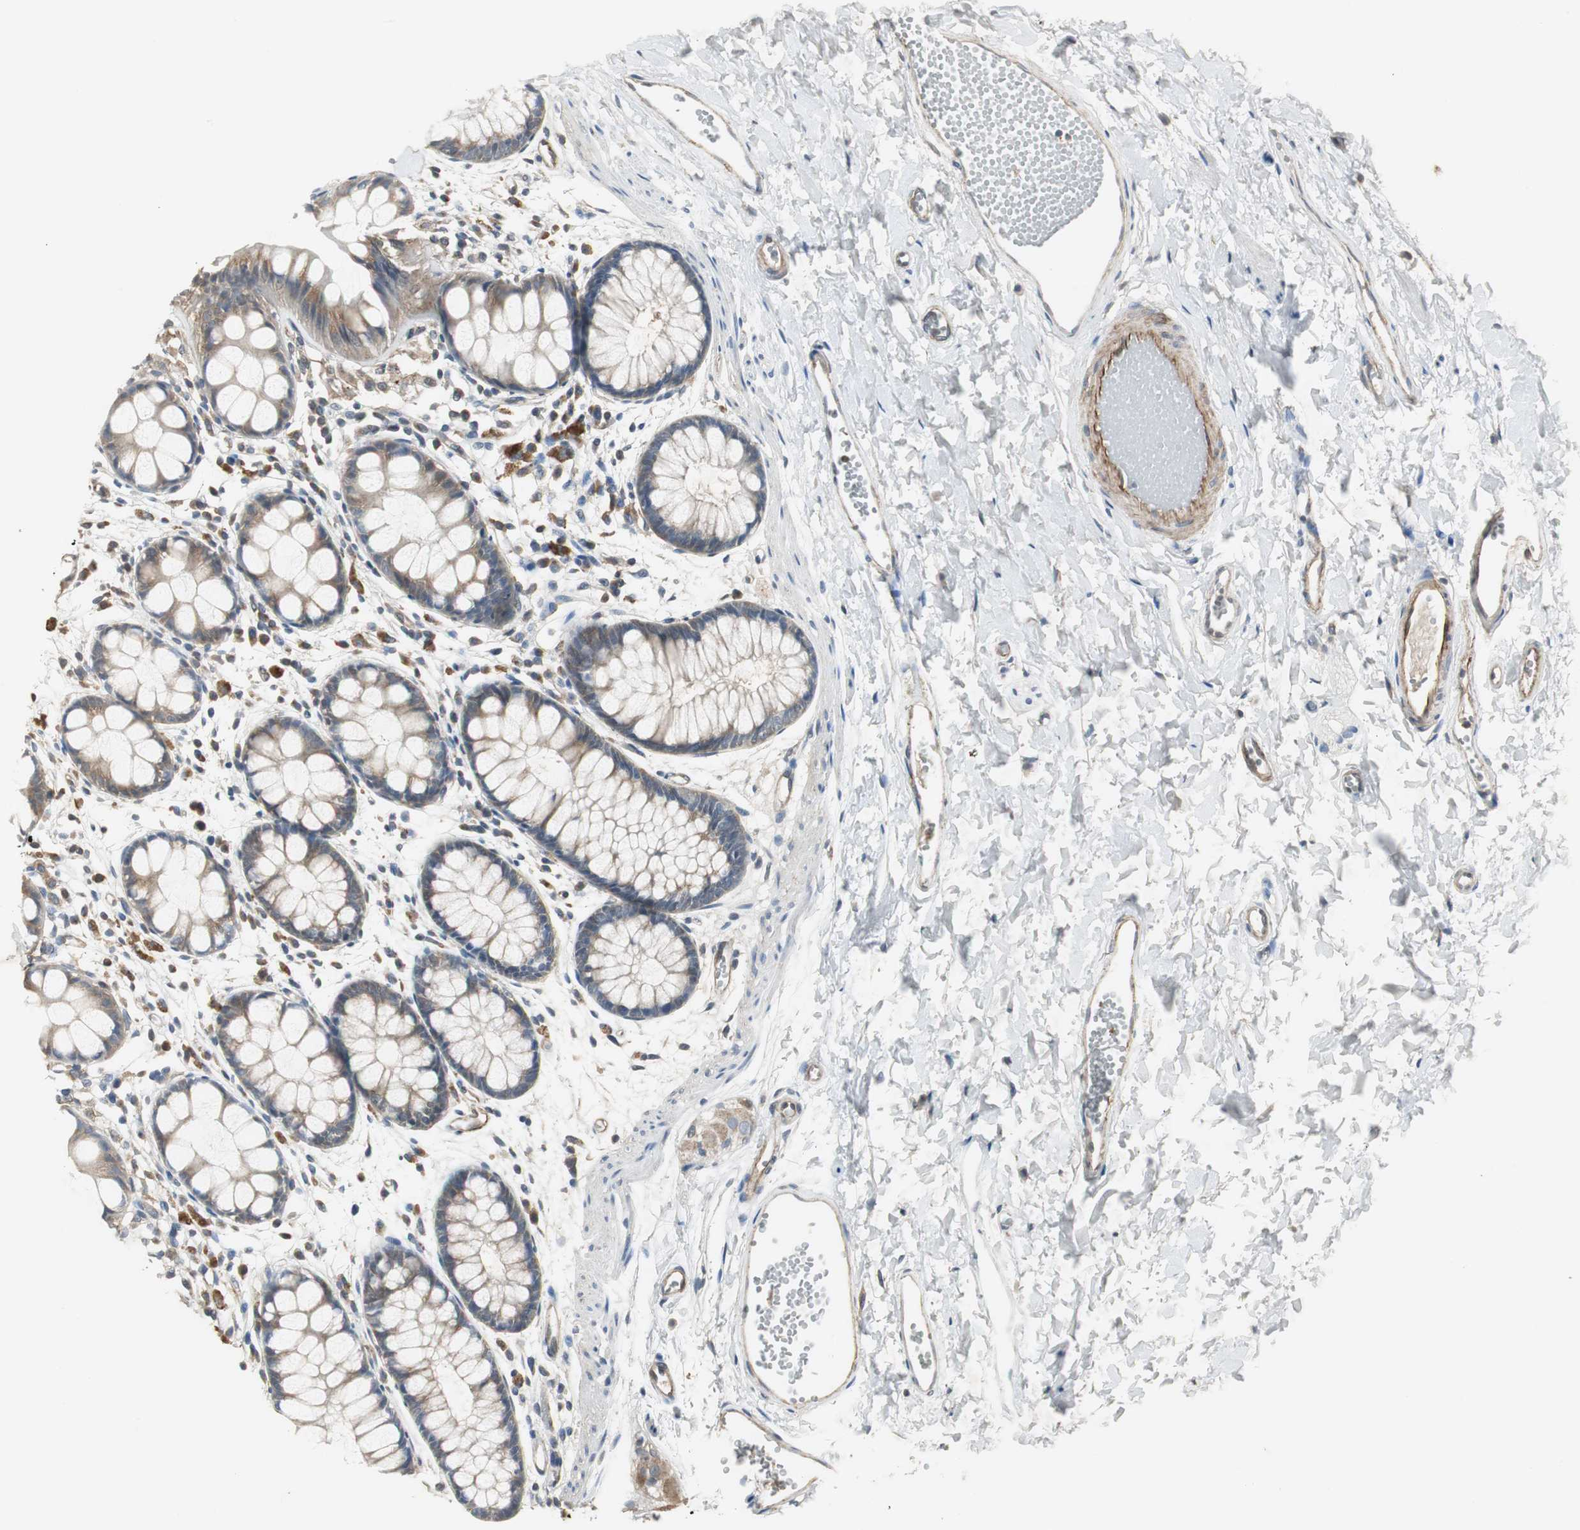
{"staining": {"intensity": "weak", "quantity": ">75%", "location": "cytoplasmic/membranous"}, "tissue": "rectum", "cell_type": "Glandular cells", "image_type": "normal", "snomed": [{"axis": "morphology", "description": "Normal tissue, NOS"}, {"axis": "topography", "description": "Rectum"}], "caption": "Glandular cells exhibit weak cytoplasmic/membranous positivity in about >75% of cells in unremarkable rectum.", "gene": "JTB", "patient": {"sex": "female", "age": 66}}